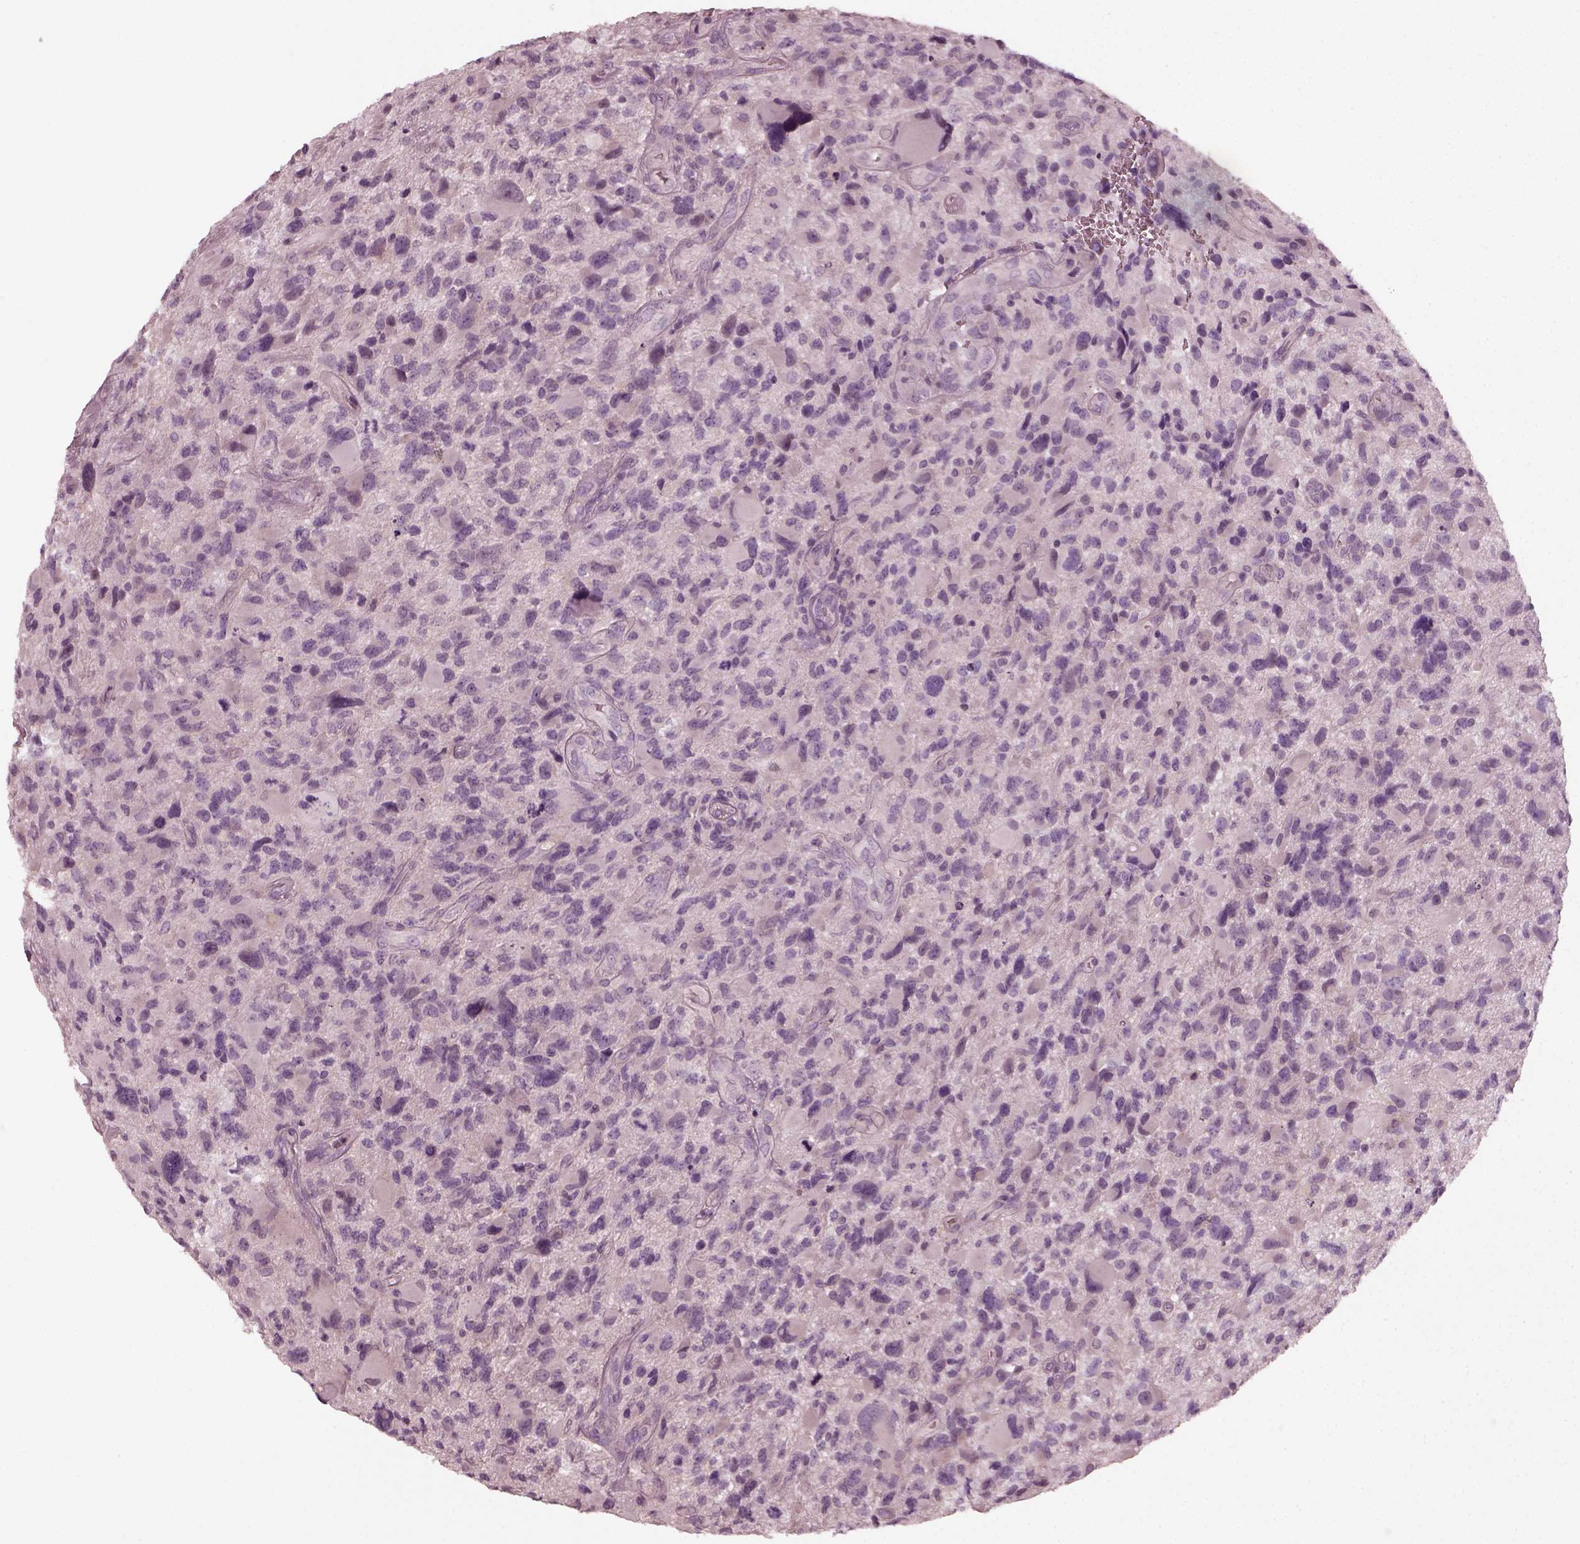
{"staining": {"intensity": "negative", "quantity": "none", "location": "none"}, "tissue": "glioma", "cell_type": "Tumor cells", "image_type": "cancer", "snomed": [{"axis": "morphology", "description": "Glioma, malignant, NOS"}, {"axis": "morphology", "description": "Glioma, malignant, High grade"}, {"axis": "topography", "description": "Brain"}], "caption": "Tumor cells show no significant protein positivity in malignant glioma (high-grade).", "gene": "CHIT1", "patient": {"sex": "female", "age": 71}}